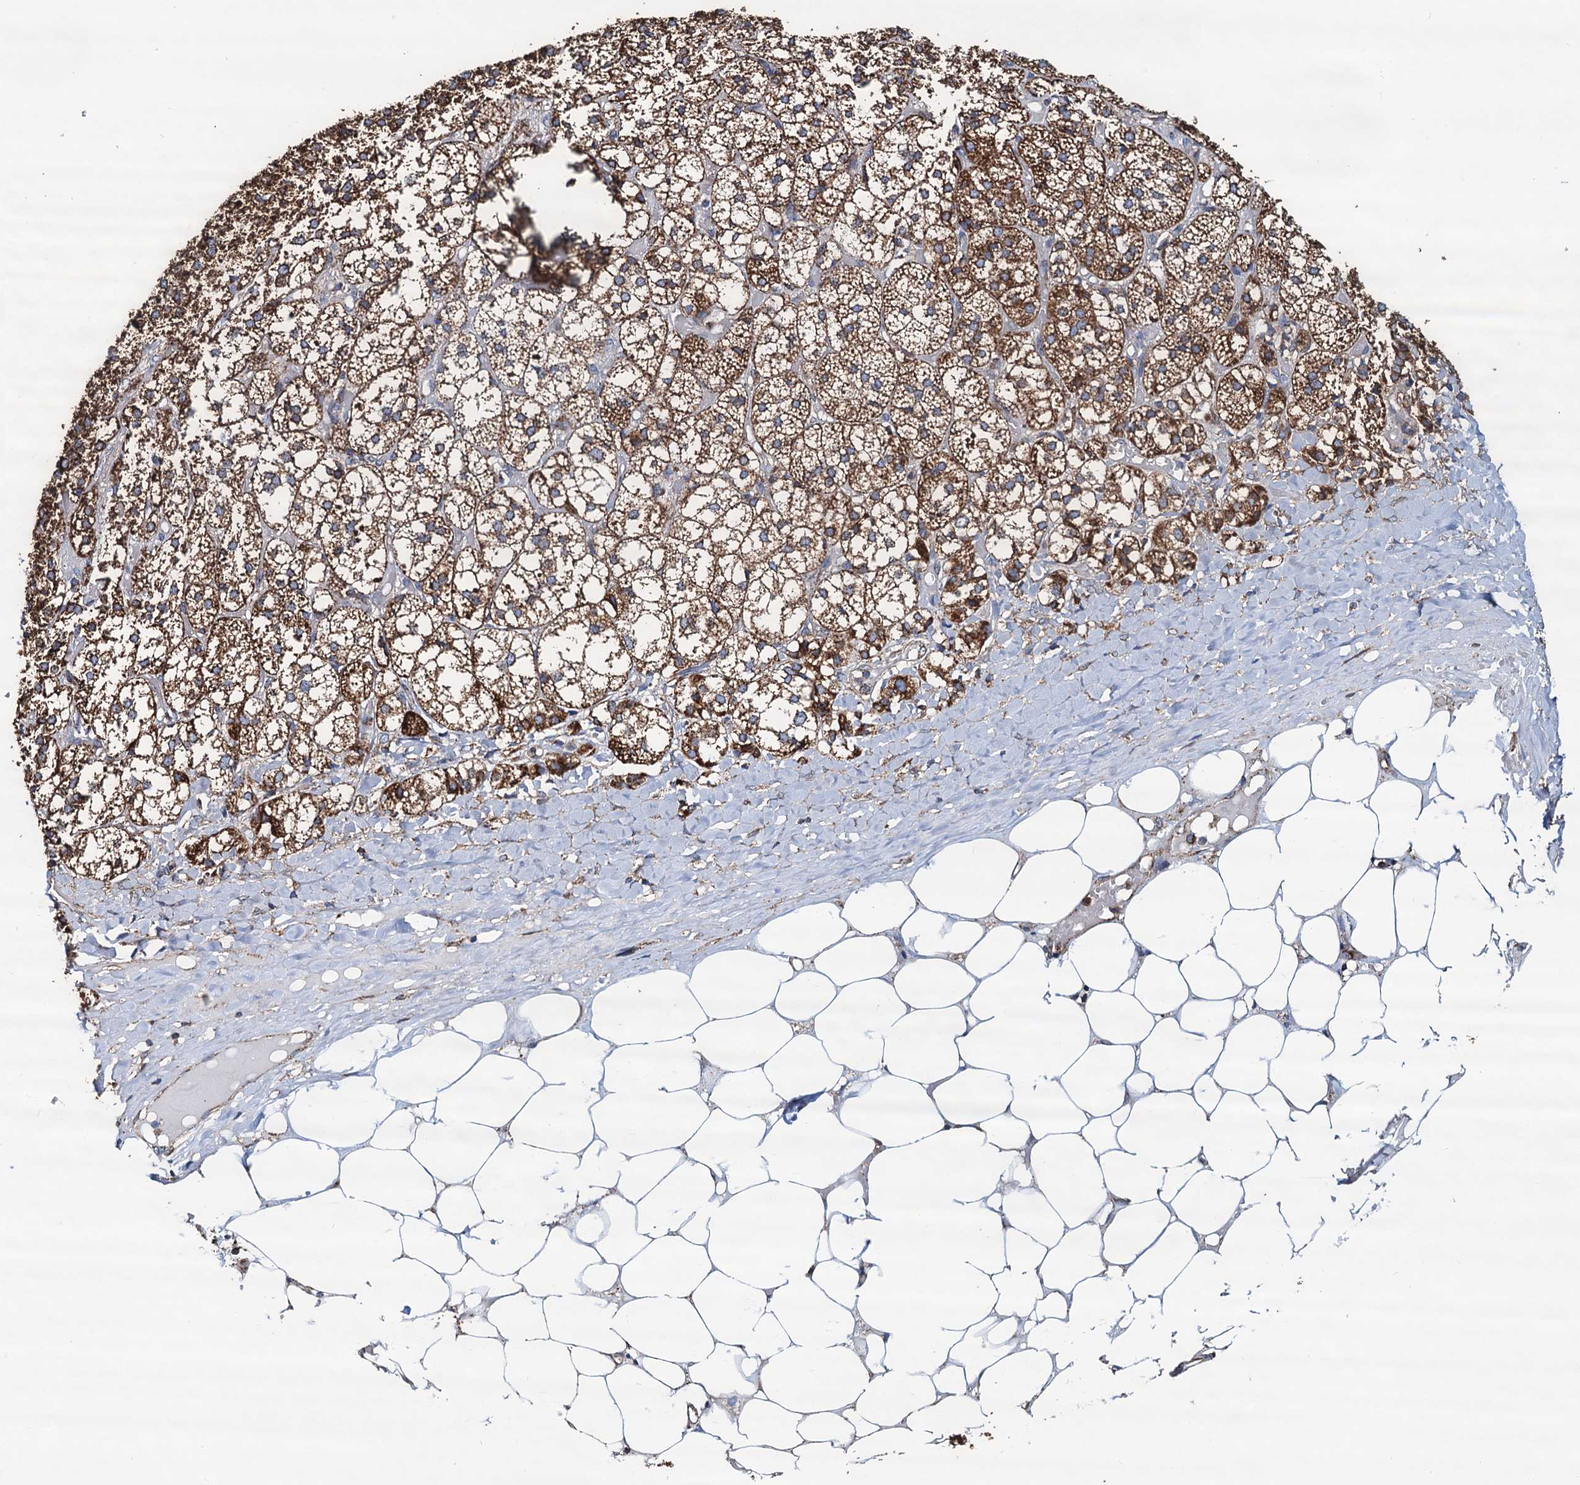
{"staining": {"intensity": "strong", "quantity": ">75%", "location": "cytoplasmic/membranous"}, "tissue": "adrenal gland", "cell_type": "Glandular cells", "image_type": "normal", "snomed": [{"axis": "morphology", "description": "Normal tissue, NOS"}, {"axis": "topography", "description": "Adrenal gland"}], "caption": "Adrenal gland stained with immunohistochemistry (IHC) shows strong cytoplasmic/membranous positivity in about >75% of glandular cells.", "gene": "AAGAB", "patient": {"sex": "female", "age": 61}}